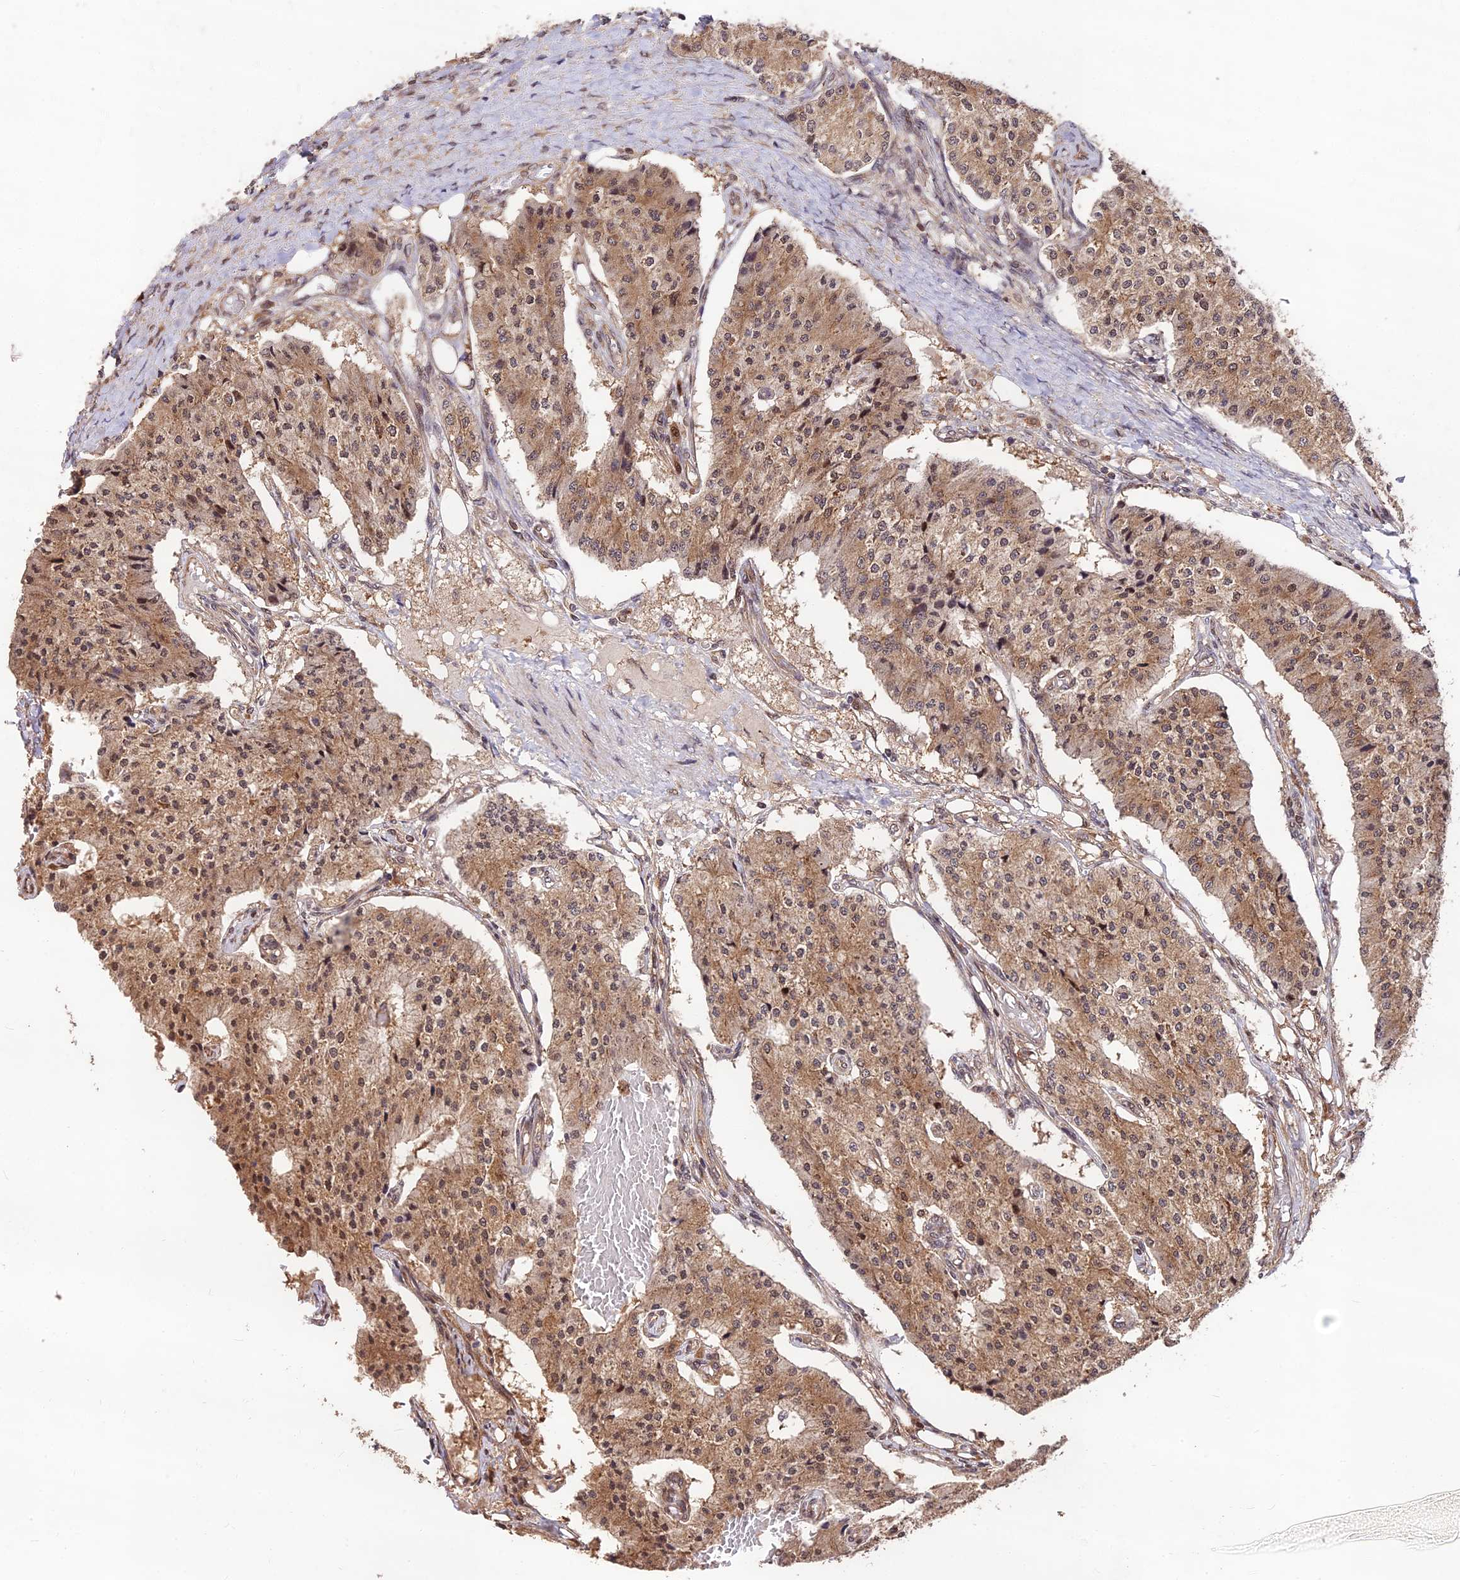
{"staining": {"intensity": "moderate", "quantity": ">75%", "location": "cytoplasmic/membranous,nuclear"}, "tissue": "carcinoid", "cell_type": "Tumor cells", "image_type": "cancer", "snomed": [{"axis": "morphology", "description": "Carcinoid, malignant, NOS"}, {"axis": "topography", "description": "Colon"}], "caption": "Carcinoid was stained to show a protein in brown. There is medium levels of moderate cytoplasmic/membranous and nuclear staining in about >75% of tumor cells.", "gene": "MKKS", "patient": {"sex": "female", "age": 52}}